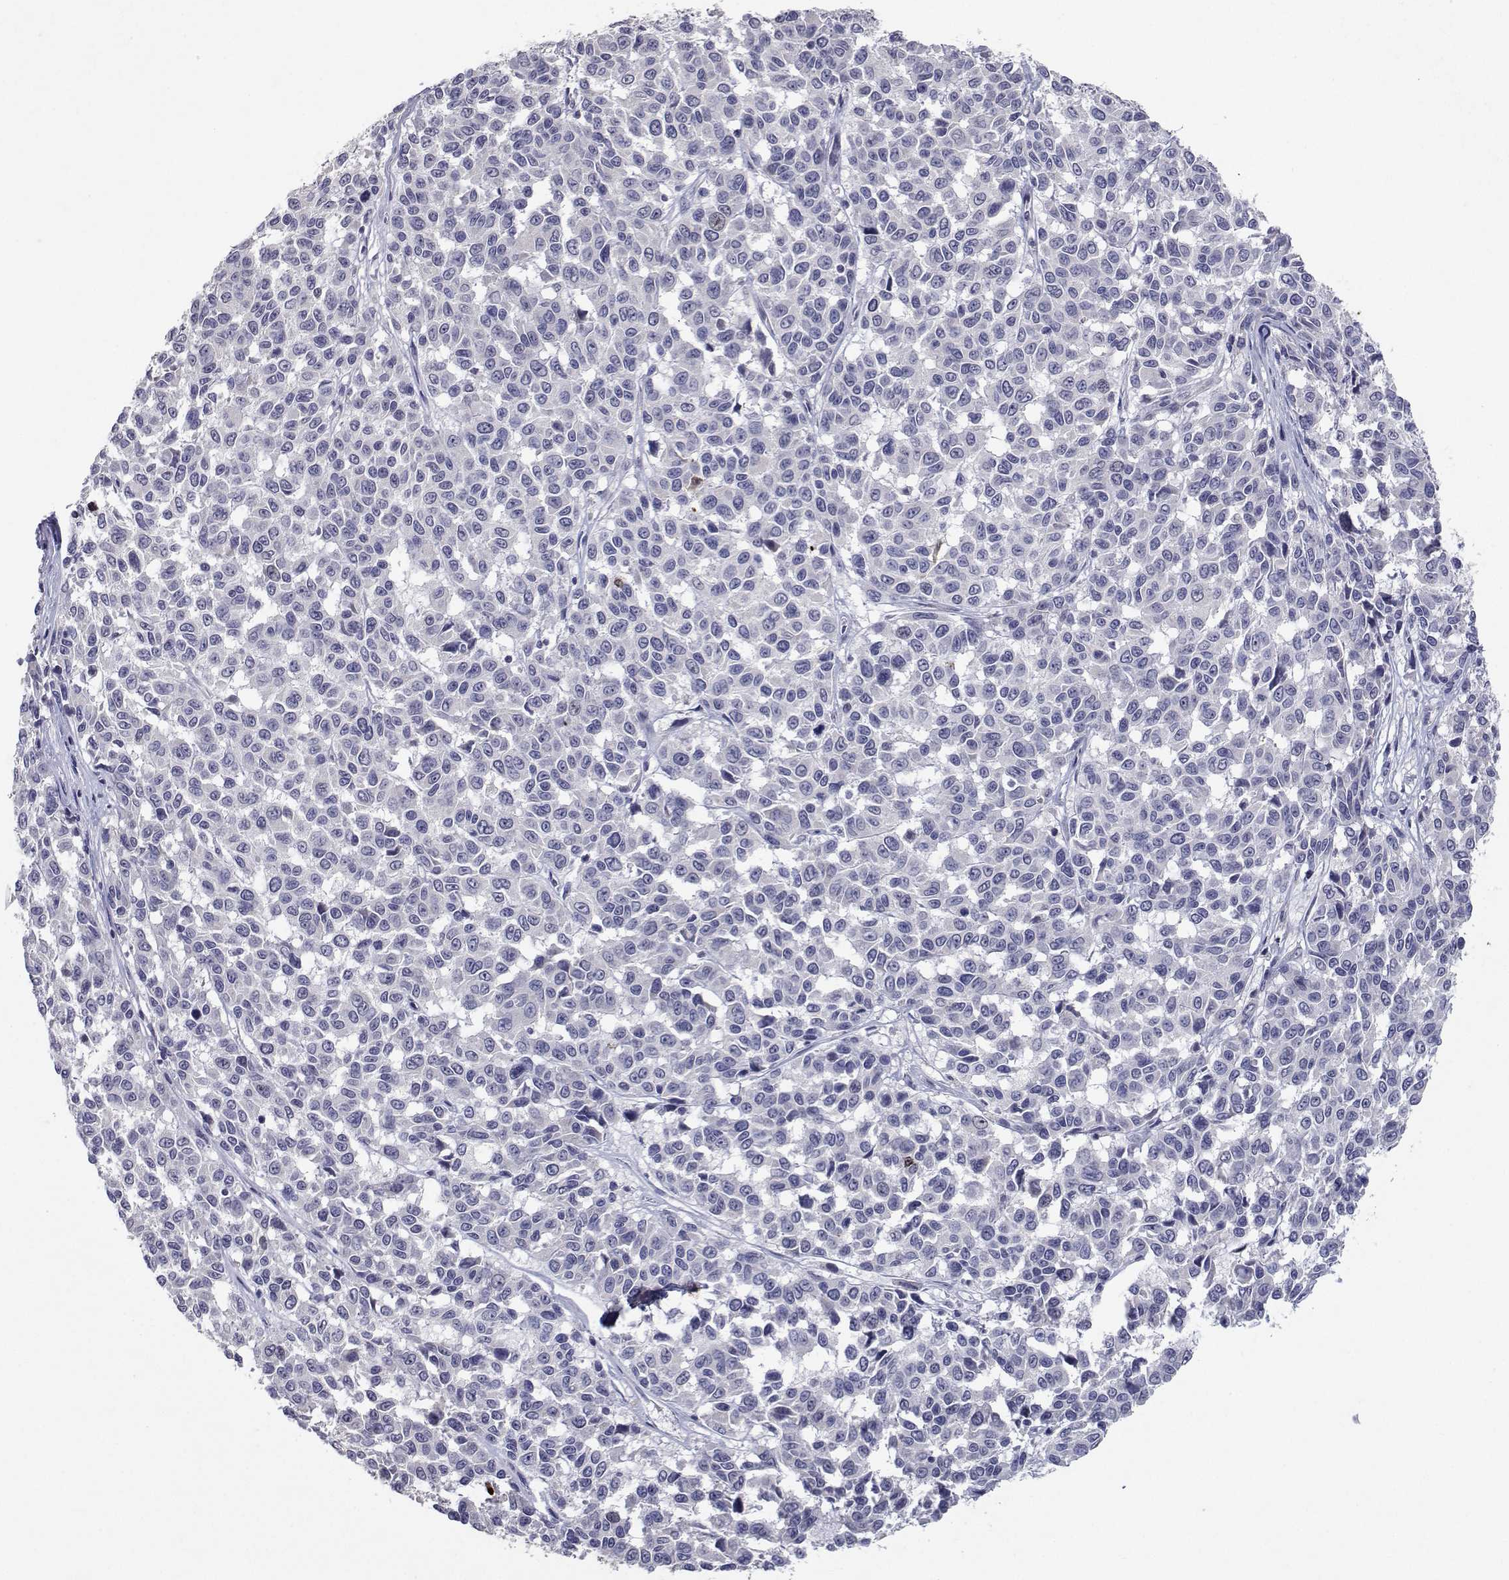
{"staining": {"intensity": "negative", "quantity": "none", "location": "none"}, "tissue": "melanoma", "cell_type": "Tumor cells", "image_type": "cancer", "snomed": [{"axis": "morphology", "description": "Malignant melanoma, NOS"}, {"axis": "topography", "description": "Skin"}], "caption": "This photomicrograph is of malignant melanoma stained with immunohistochemistry to label a protein in brown with the nuclei are counter-stained blue. There is no positivity in tumor cells.", "gene": "RBPJL", "patient": {"sex": "female", "age": 66}}